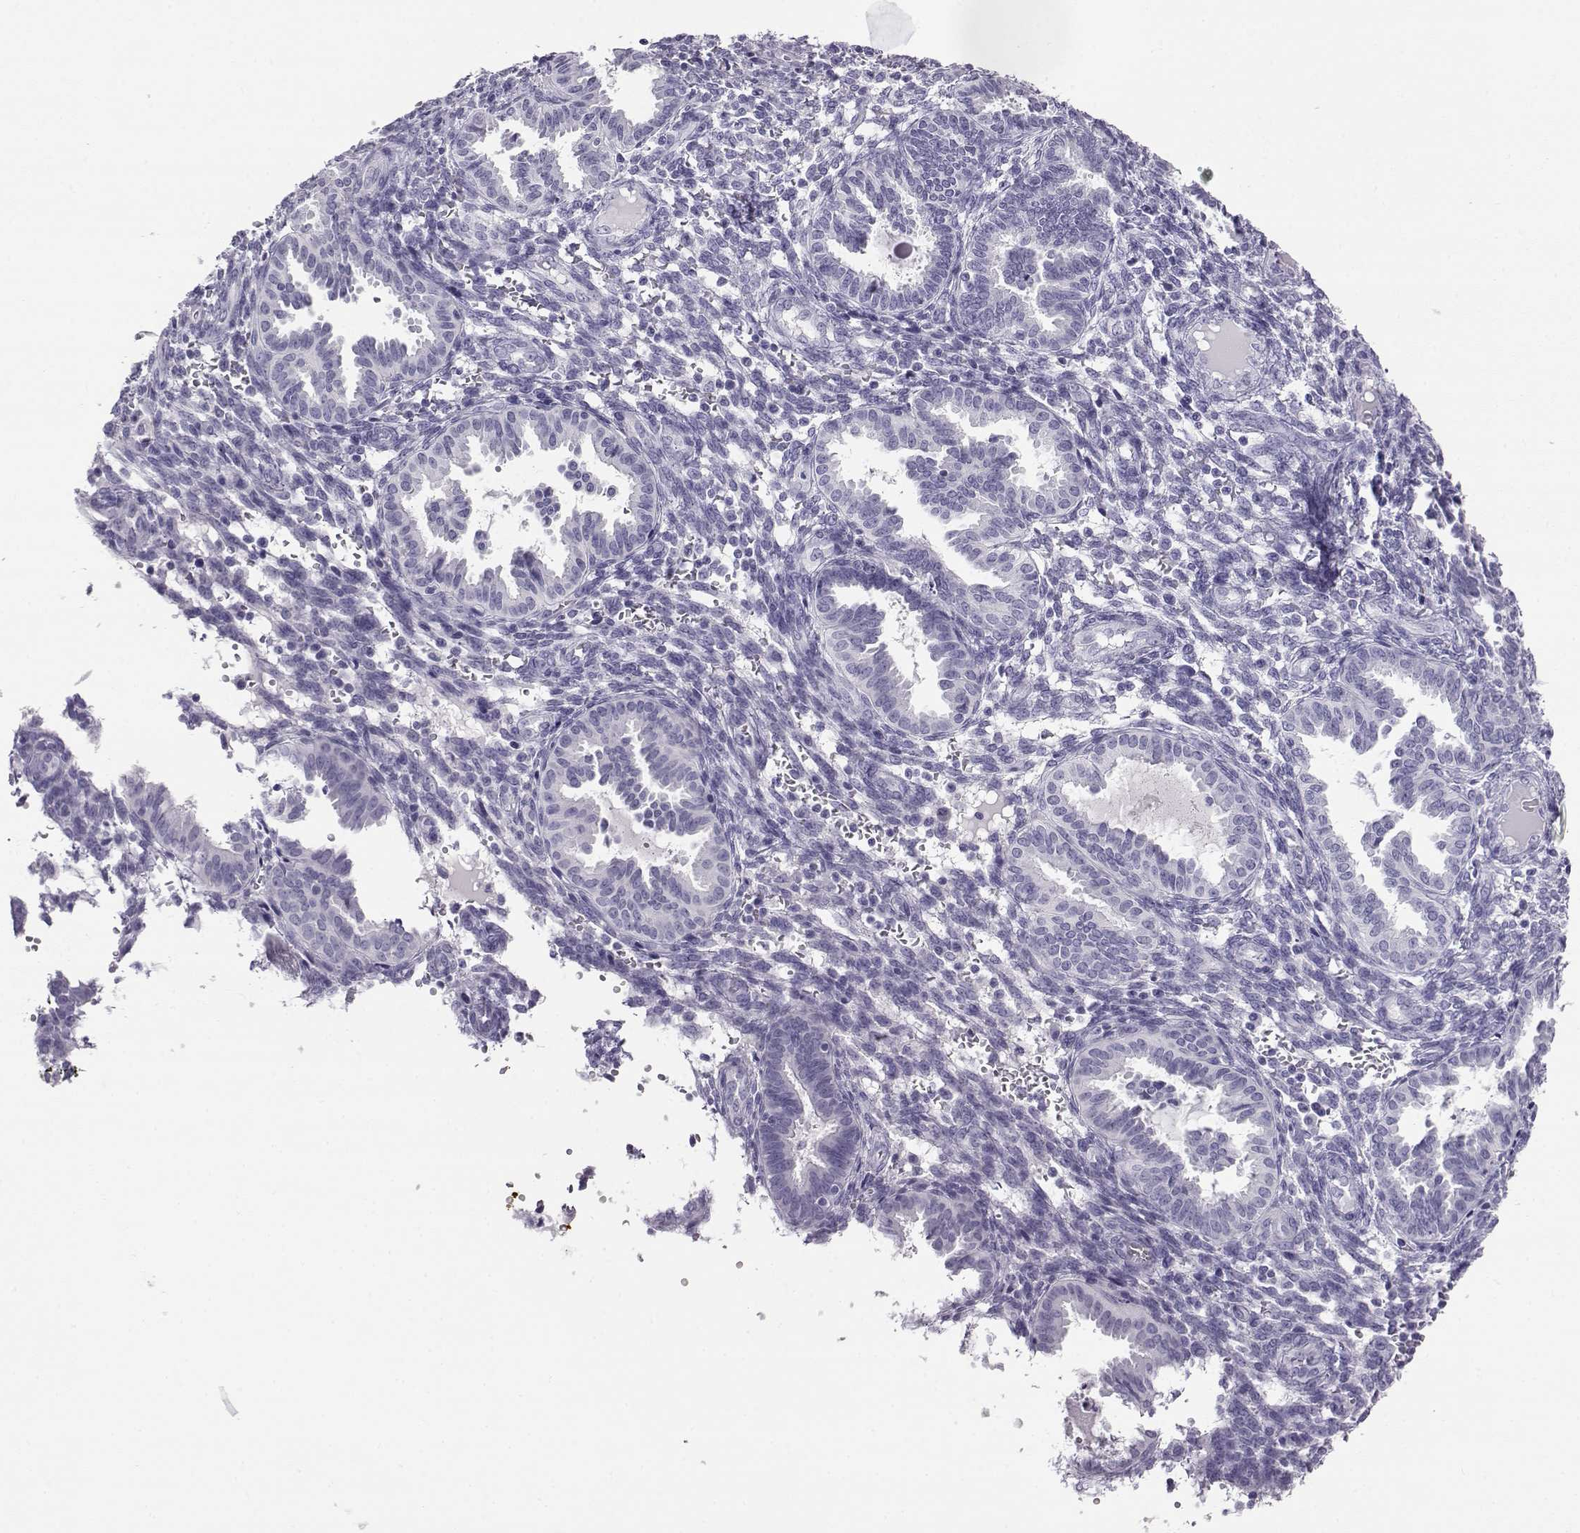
{"staining": {"intensity": "negative", "quantity": "none", "location": "none"}, "tissue": "endometrium", "cell_type": "Cells in endometrial stroma", "image_type": "normal", "snomed": [{"axis": "morphology", "description": "Normal tissue, NOS"}, {"axis": "topography", "description": "Endometrium"}], "caption": "A histopathology image of endometrium stained for a protein reveals no brown staining in cells in endometrial stroma. The staining is performed using DAB (3,3'-diaminobenzidine) brown chromogen with nuclei counter-stained in using hematoxylin.", "gene": "RHOXF2B", "patient": {"sex": "female", "age": 42}}